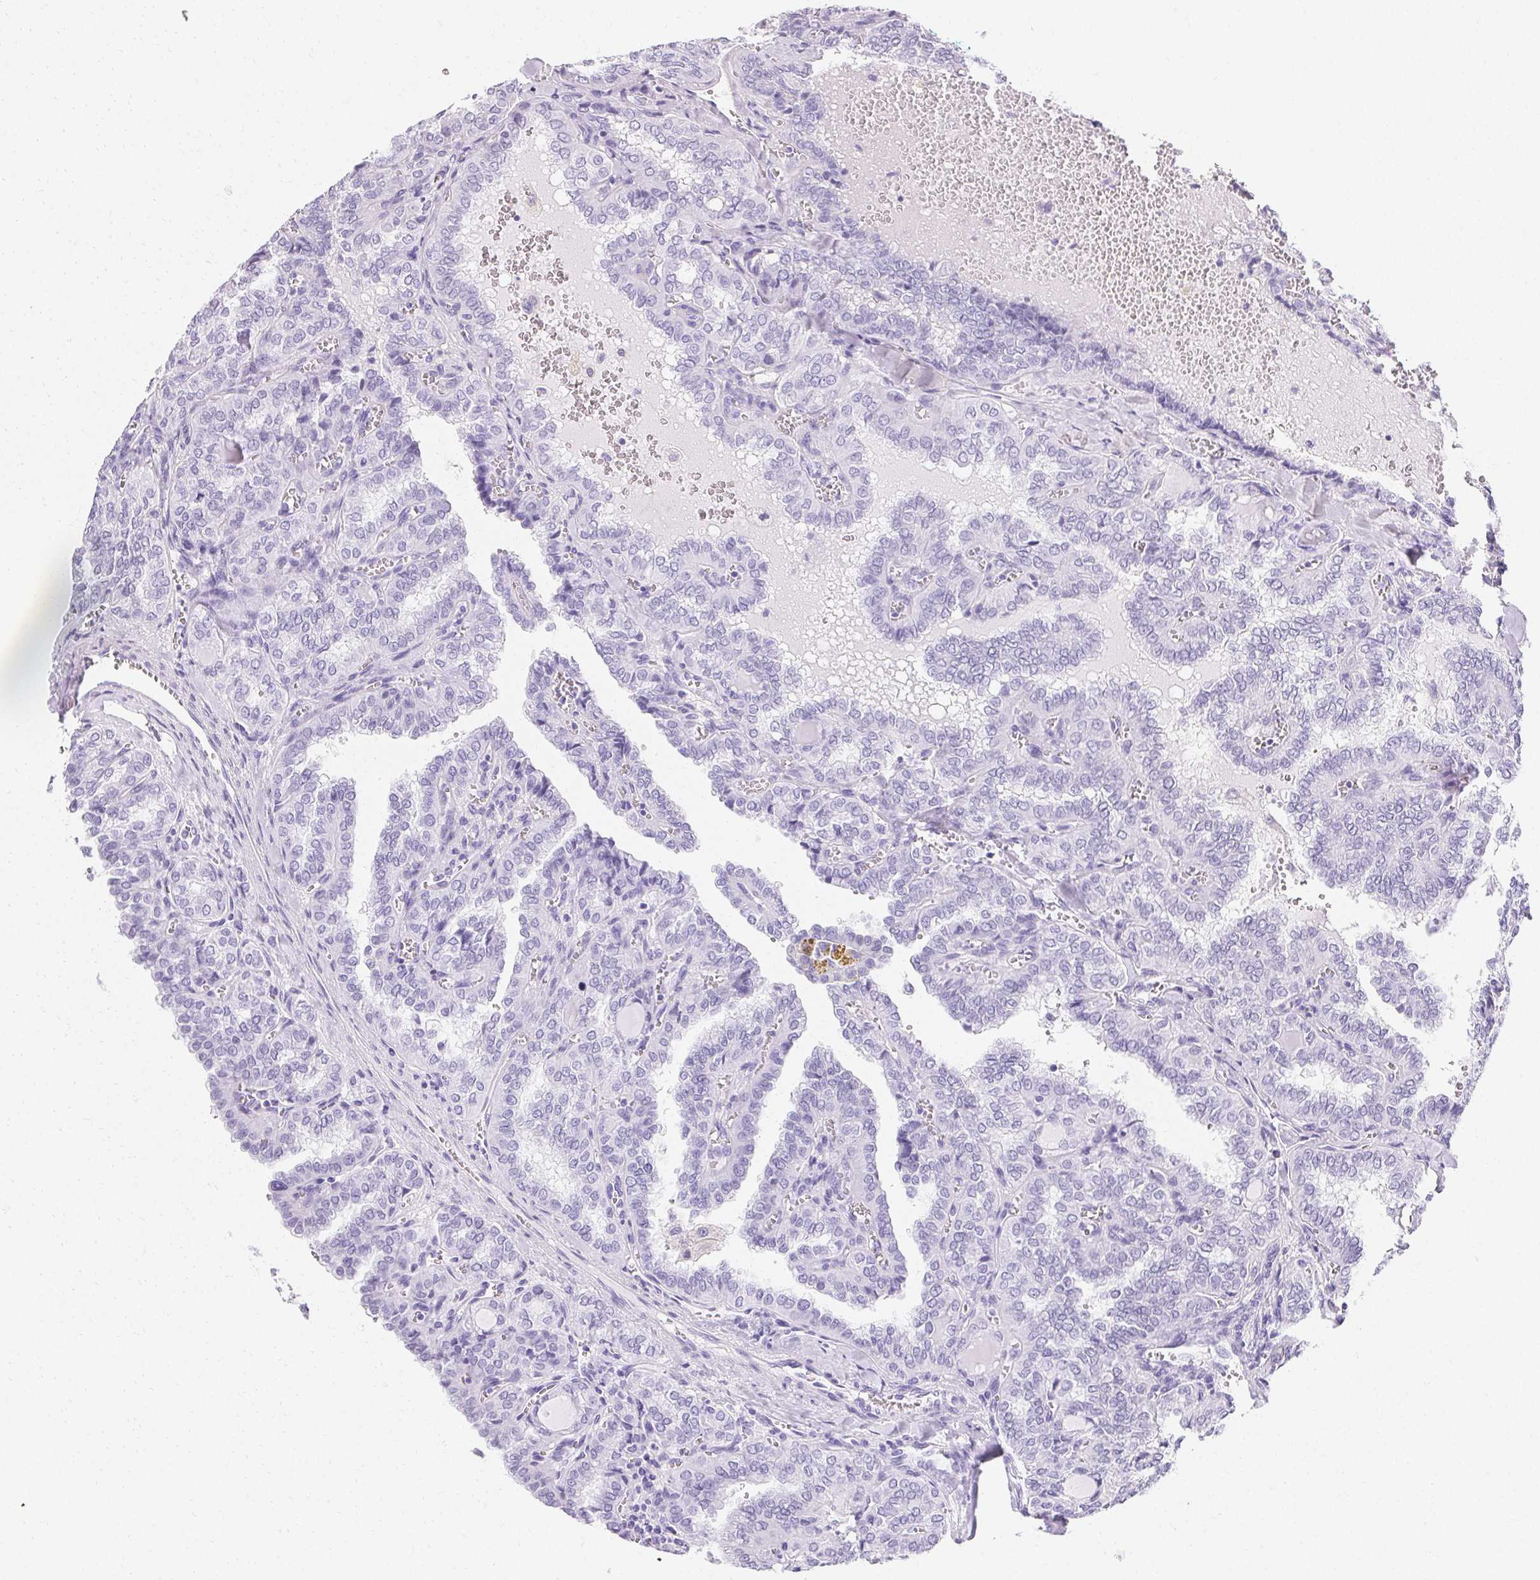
{"staining": {"intensity": "negative", "quantity": "none", "location": "none"}, "tissue": "thyroid cancer", "cell_type": "Tumor cells", "image_type": "cancer", "snomed": [{"axis": "morphology", "description": "Papillary adenocarcinoma, NOS"}, {"axis": "topography", "description": "Thyroid gland"}], "caption": "This is a photomicrograph of immunohistochemistry (IHC) staining of thyroid cancer, which shows no staining in tumor cells. (DAB (3,3'-diaminobenzidine) immunohistochemistry (IHC) with hematoxylin counter stain).", "gene": "ASGR2", "patient": {"sex": "female", "age": 41}}